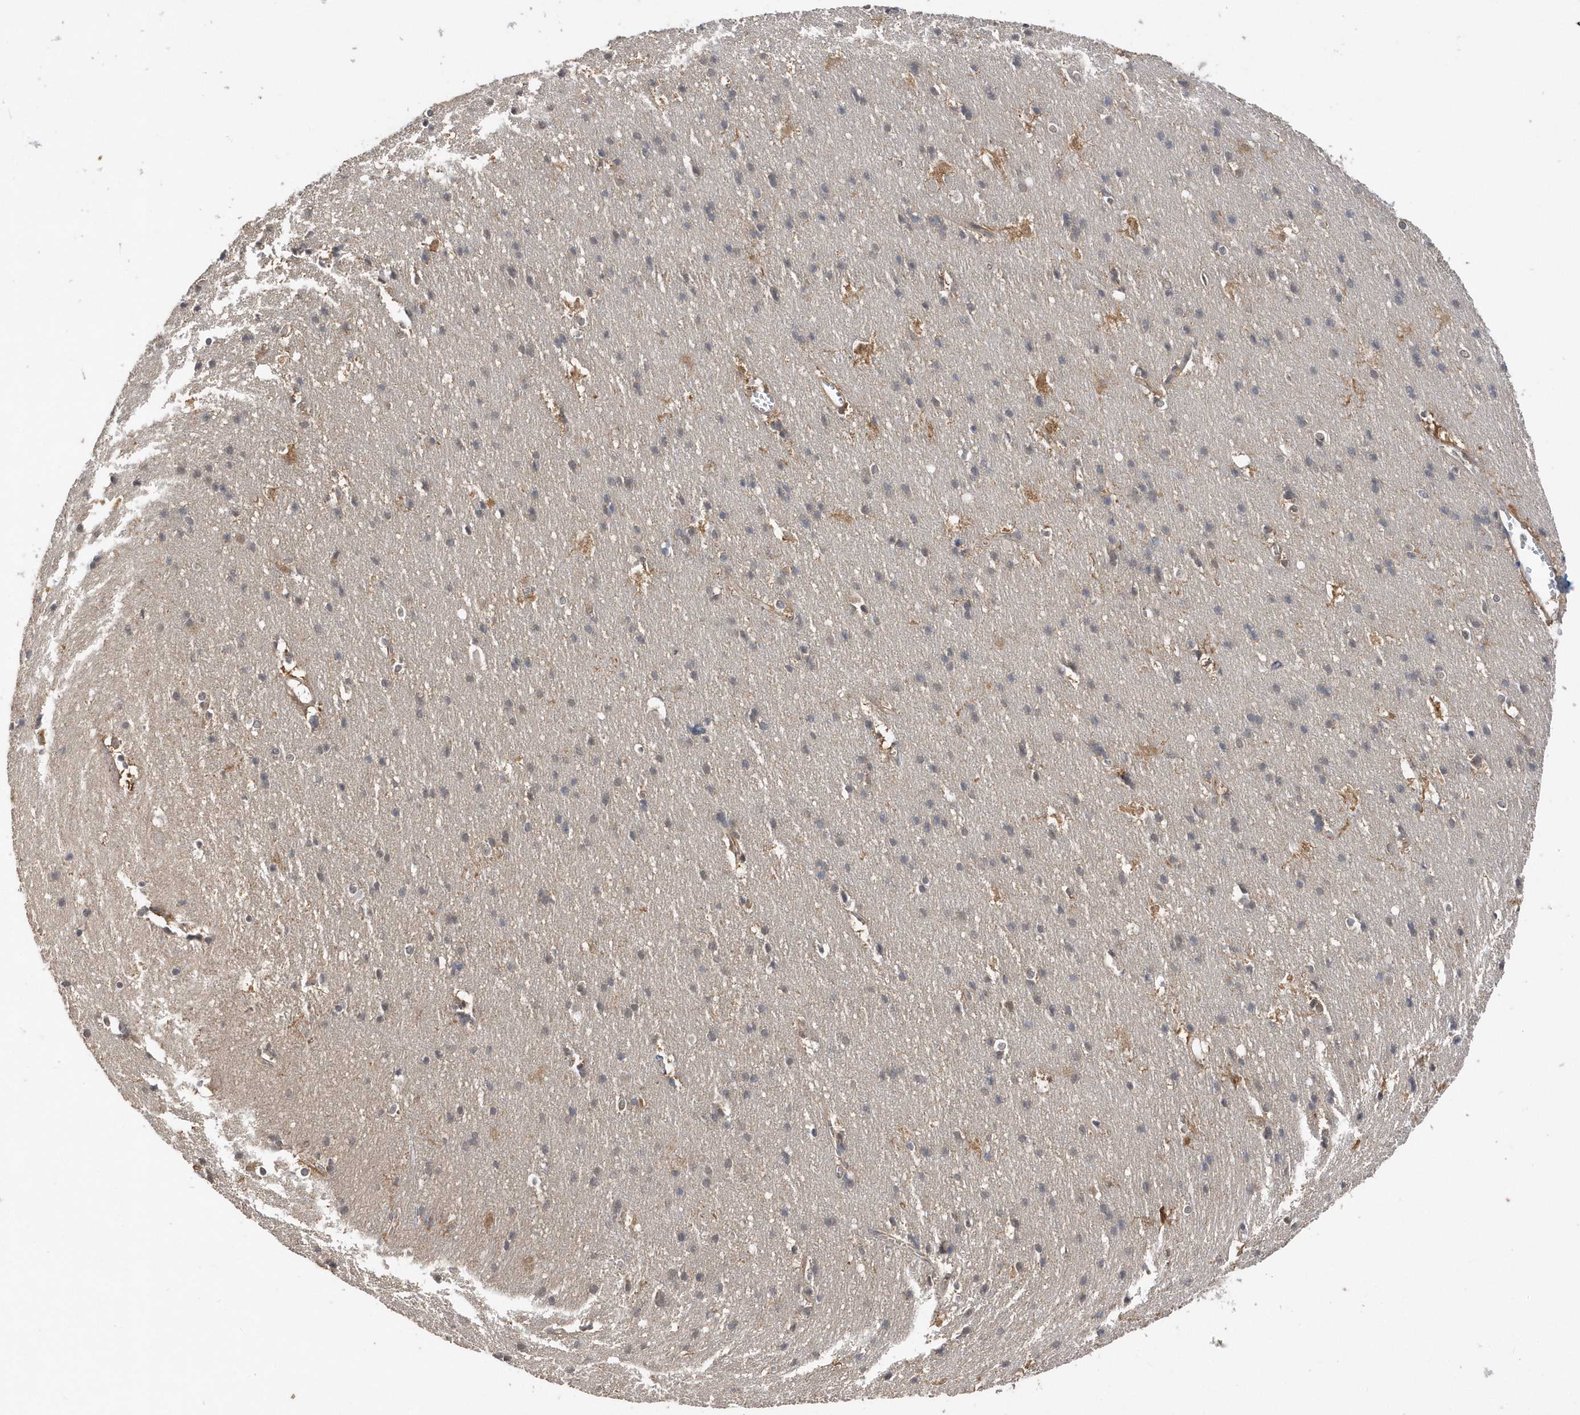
{"staining": {"intensity": "weak", "quantity": ">75%", "location": "cytoplasmic/membranous"}, "tissue": "cerebral cortex", "cell_type": "Endothelial cells", "image_type": "normal", "snomed": [{"axis": "morphology", "description": "Normal tissue, NOS"}, {"axis": "topography", "description": "Cerebral cortex"}], "caption": "IHC histopathology image of unremarkable human cerebral cortex stained for a protein (brown), which reveals low levels of weak cytoplasmic/membranous staining in approximately >75% of endothelial cells.", "gene": "RPEL1", "patient": {"sex": "male", "age": 54}}